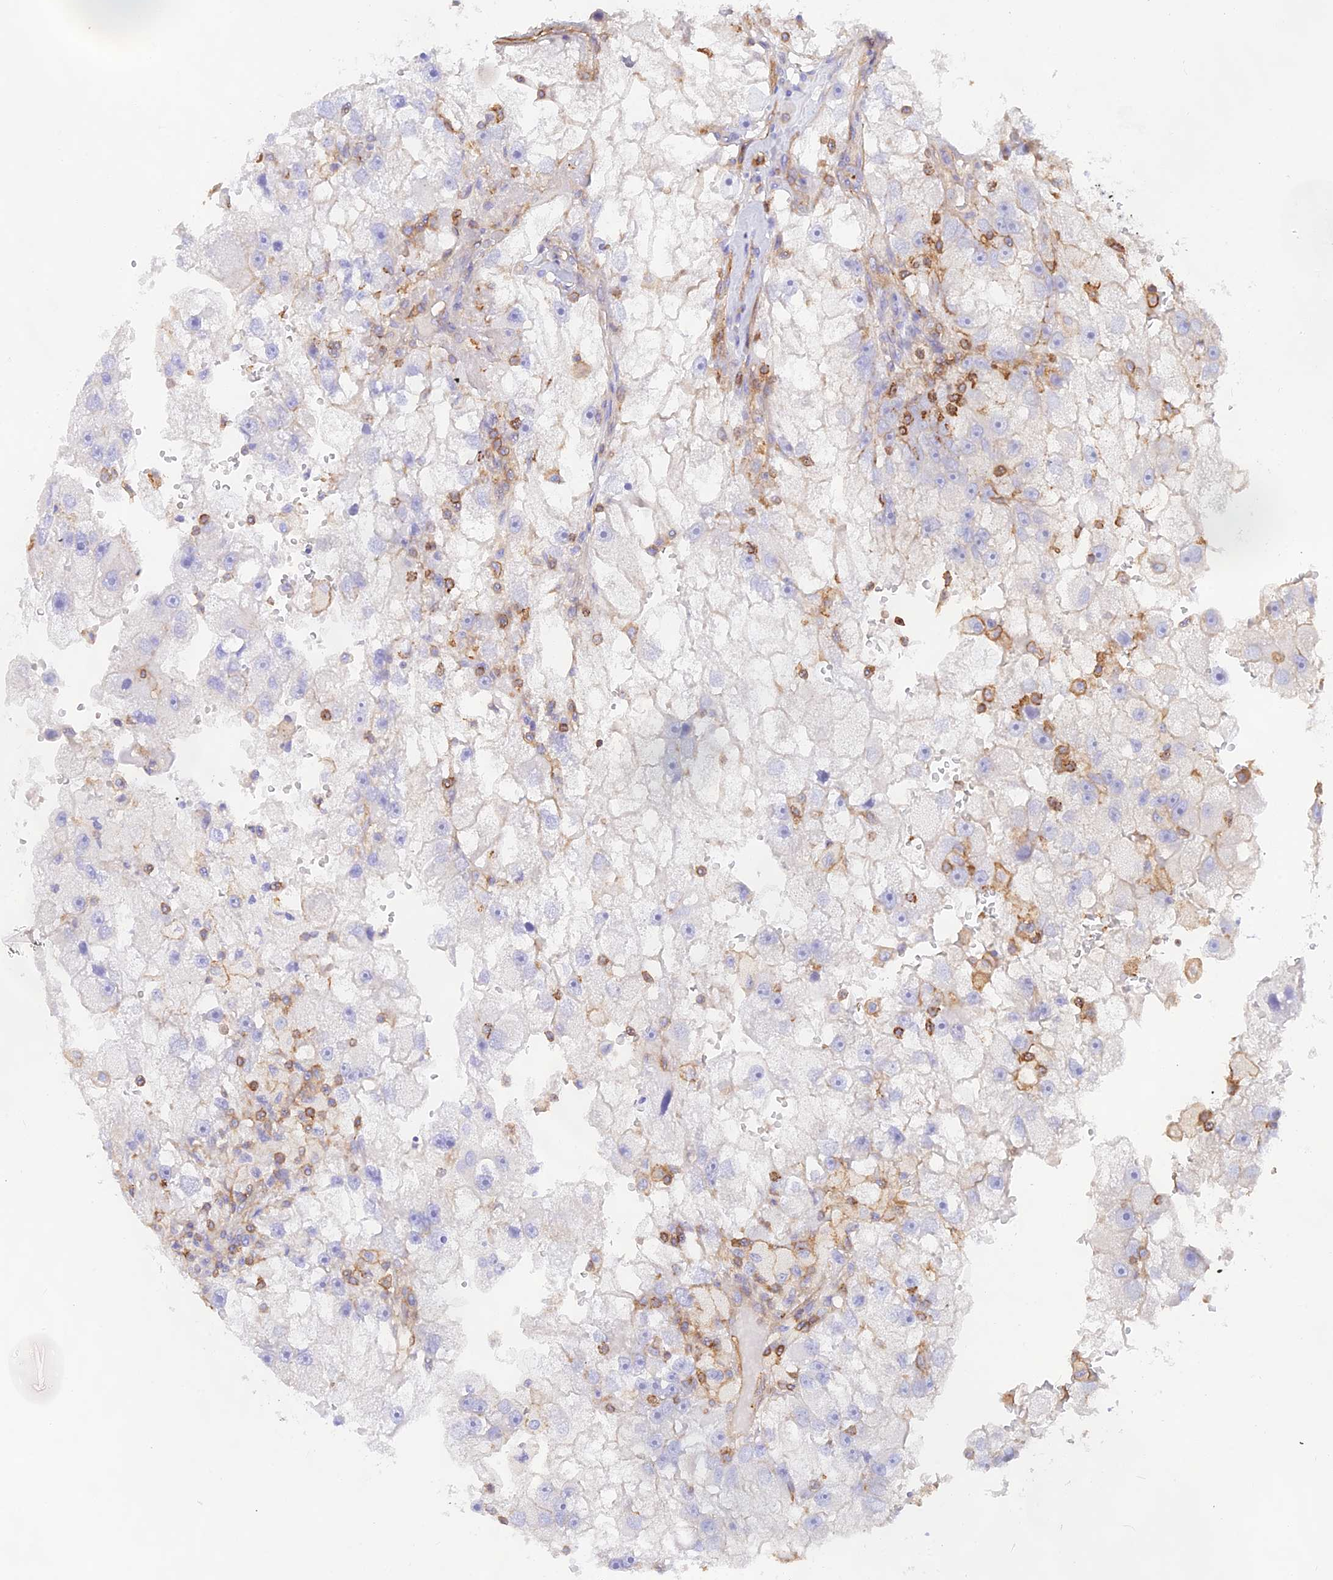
{"staining": {"intensity": "moderate", "quantity": "<25%", "location": "cytoplasmic/membranous"}, "tissue": "renal cancer", "cell_type": "Tumor cells", "image_type": "cancer", "snomed": [{"axis": "morphology", "description": "Adenocarcinoma, NOS"}, {"axis": "topography", "description": "Kidney"}], "caption": "Protein staining of adenocarcinoma (renal) tissue shows moderate cytoplasmic/membranous expression in approximately <25% of tumor cells.", "gene": "DENND1C", "patient": {"sex": "male", "age": 63}}